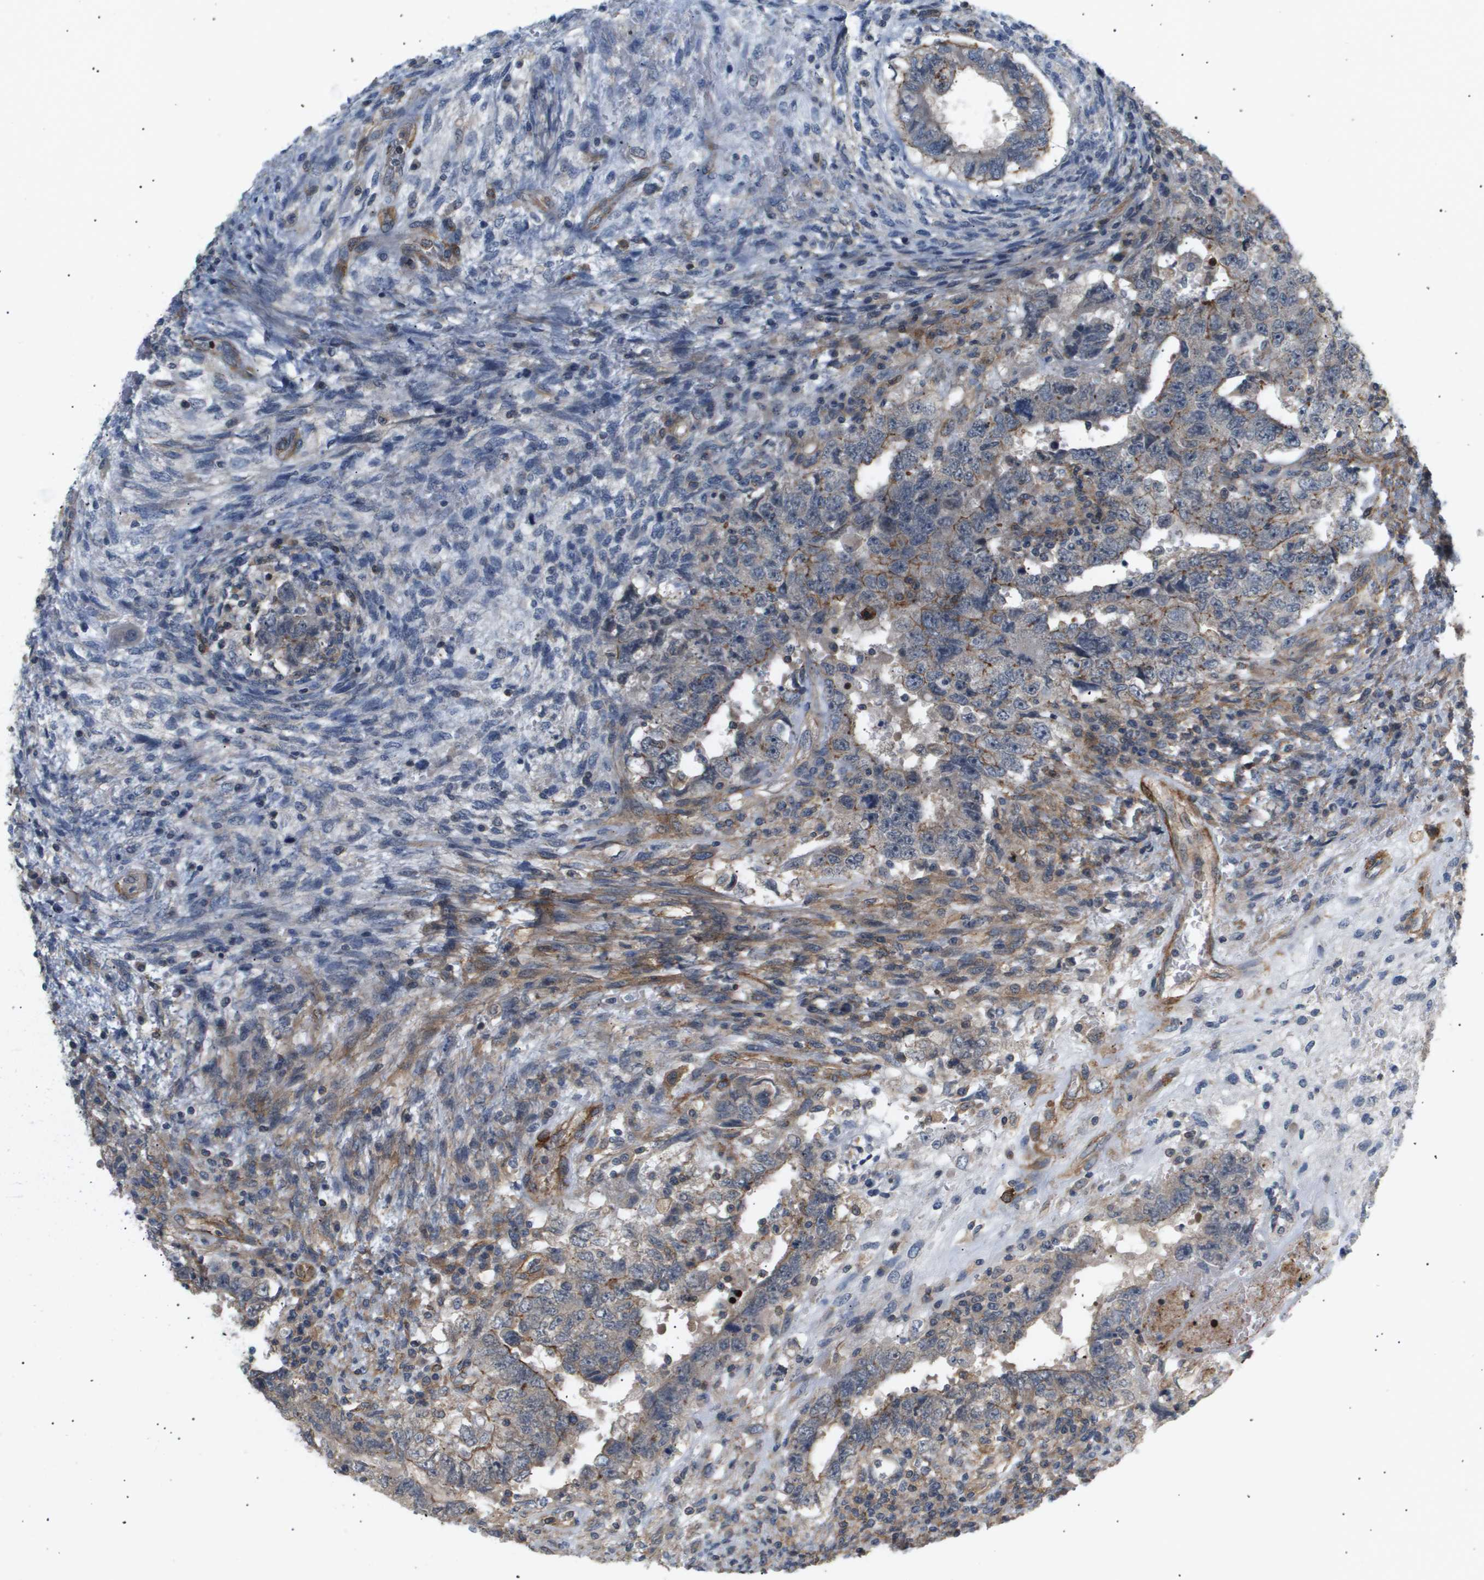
{"staining": {"intensity": "moderate", "quantity": "25%-75%", "location": "cytoplasmic/membranous"}, "tissue": "testis cancer", "cell_type": "Tumor cells", "image_type": "cancer", "snomed": [{"axis": "morphology", "description": "Carcinoma, Embryonal, NOS"}, {"axis": "topography", "description": "Testis"}], "caption": "Tumor cells display medium levels of moderate cytoplasmic/membranous staining in approximately 25%-75% of cells in testis cancer.", "gene": "CORO2B", "patient": {"sex": "male", "age": 26}}